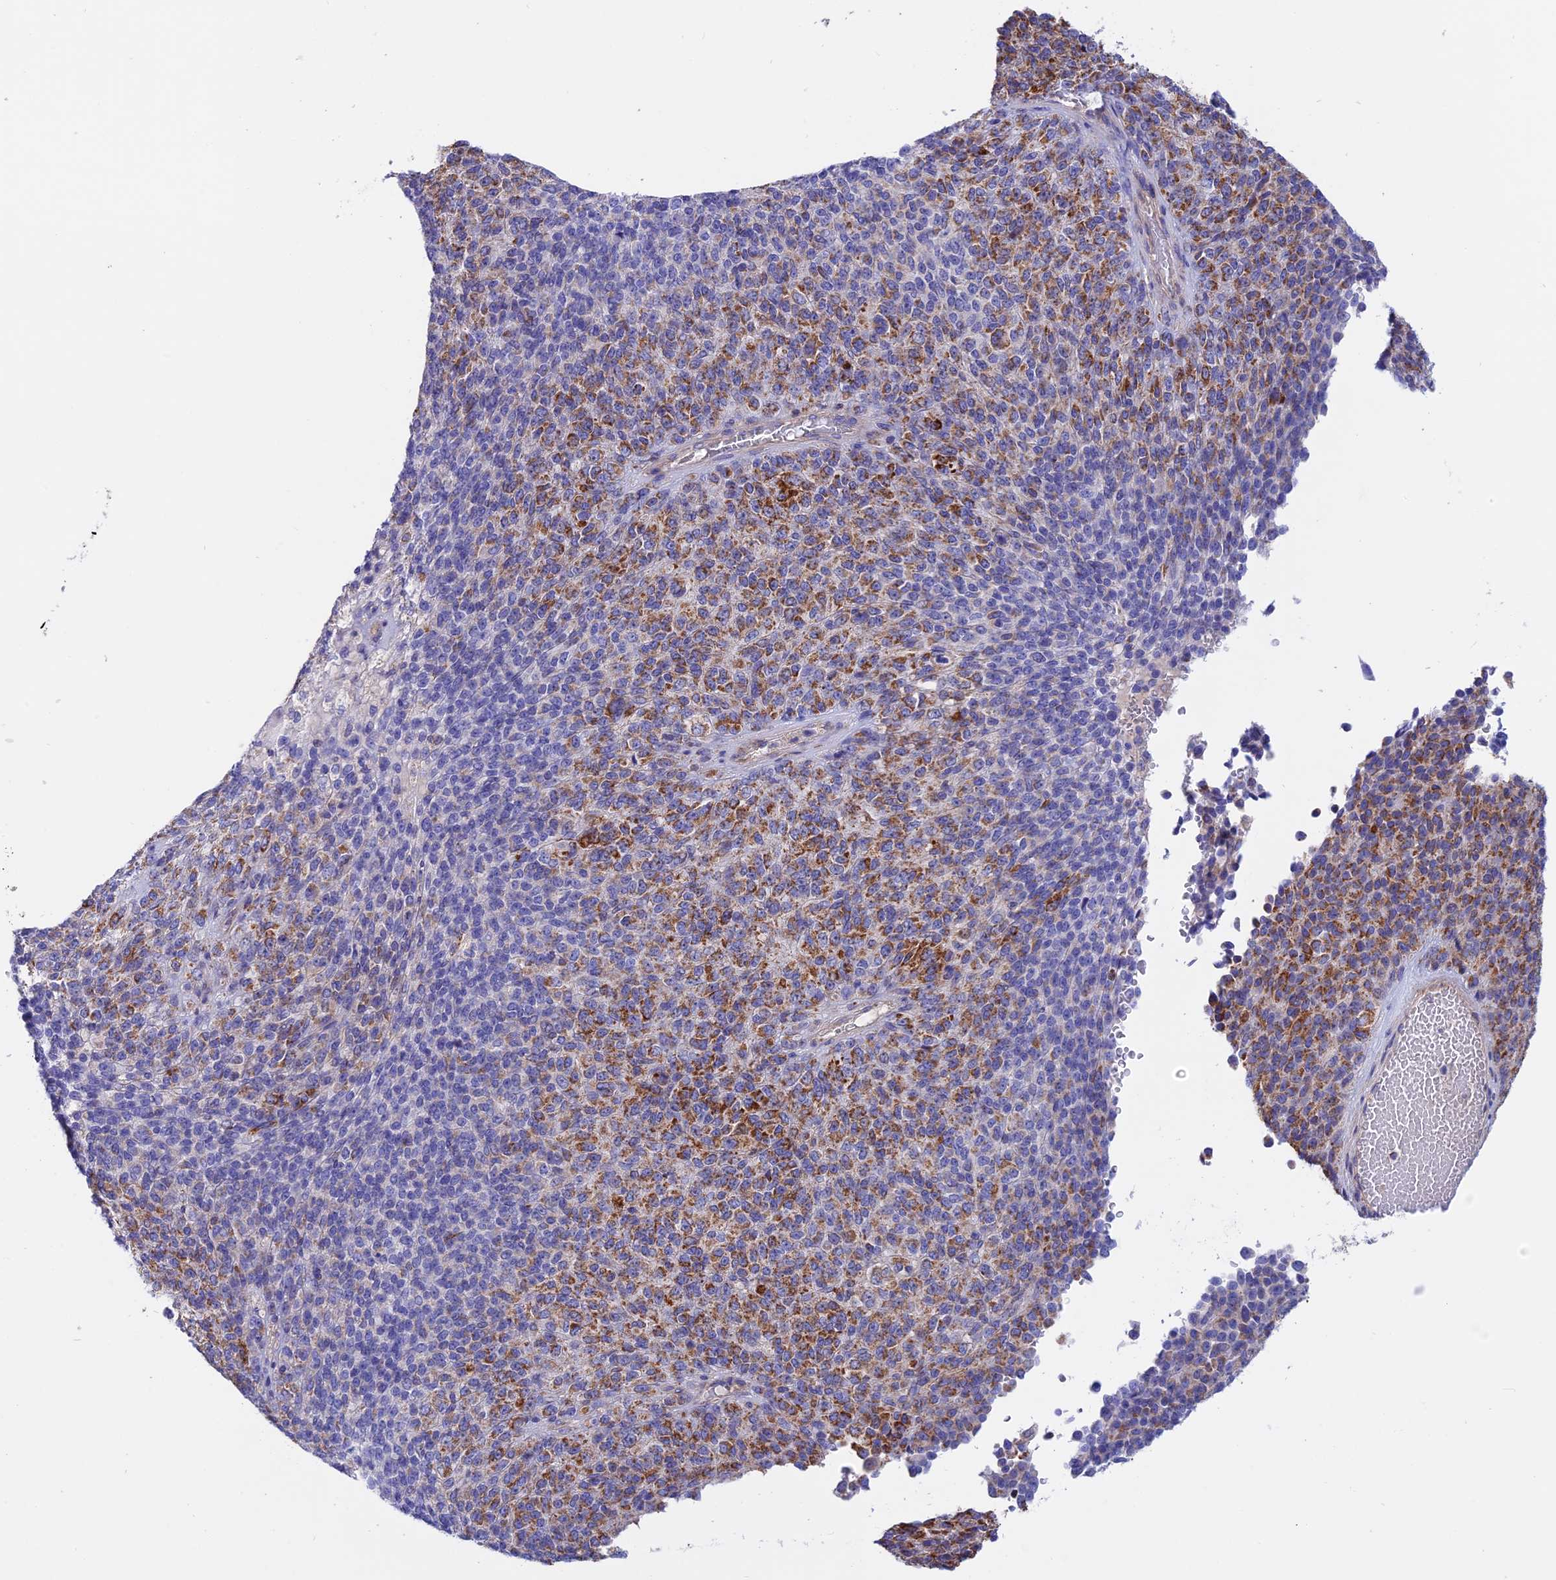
{"staining": {"intensity": "moderate", "quantity": "25%-75%", "location": "cytoplasmic/membranous"}, "tissue": "melanoma", "cell_type": "Tumor cells", "image_type": "cancer", "snomed": [{"axis": "morphology", "description": "Malignant melanoma, Metastatic site"}, {"axis": "topography", "description": "Brain"}], "caption": "Human melanoma stained with a protein marker displays moderate staining in tumor cells.", "gene": "GCDH", "patient": {"sex": "female", "age": 56}}